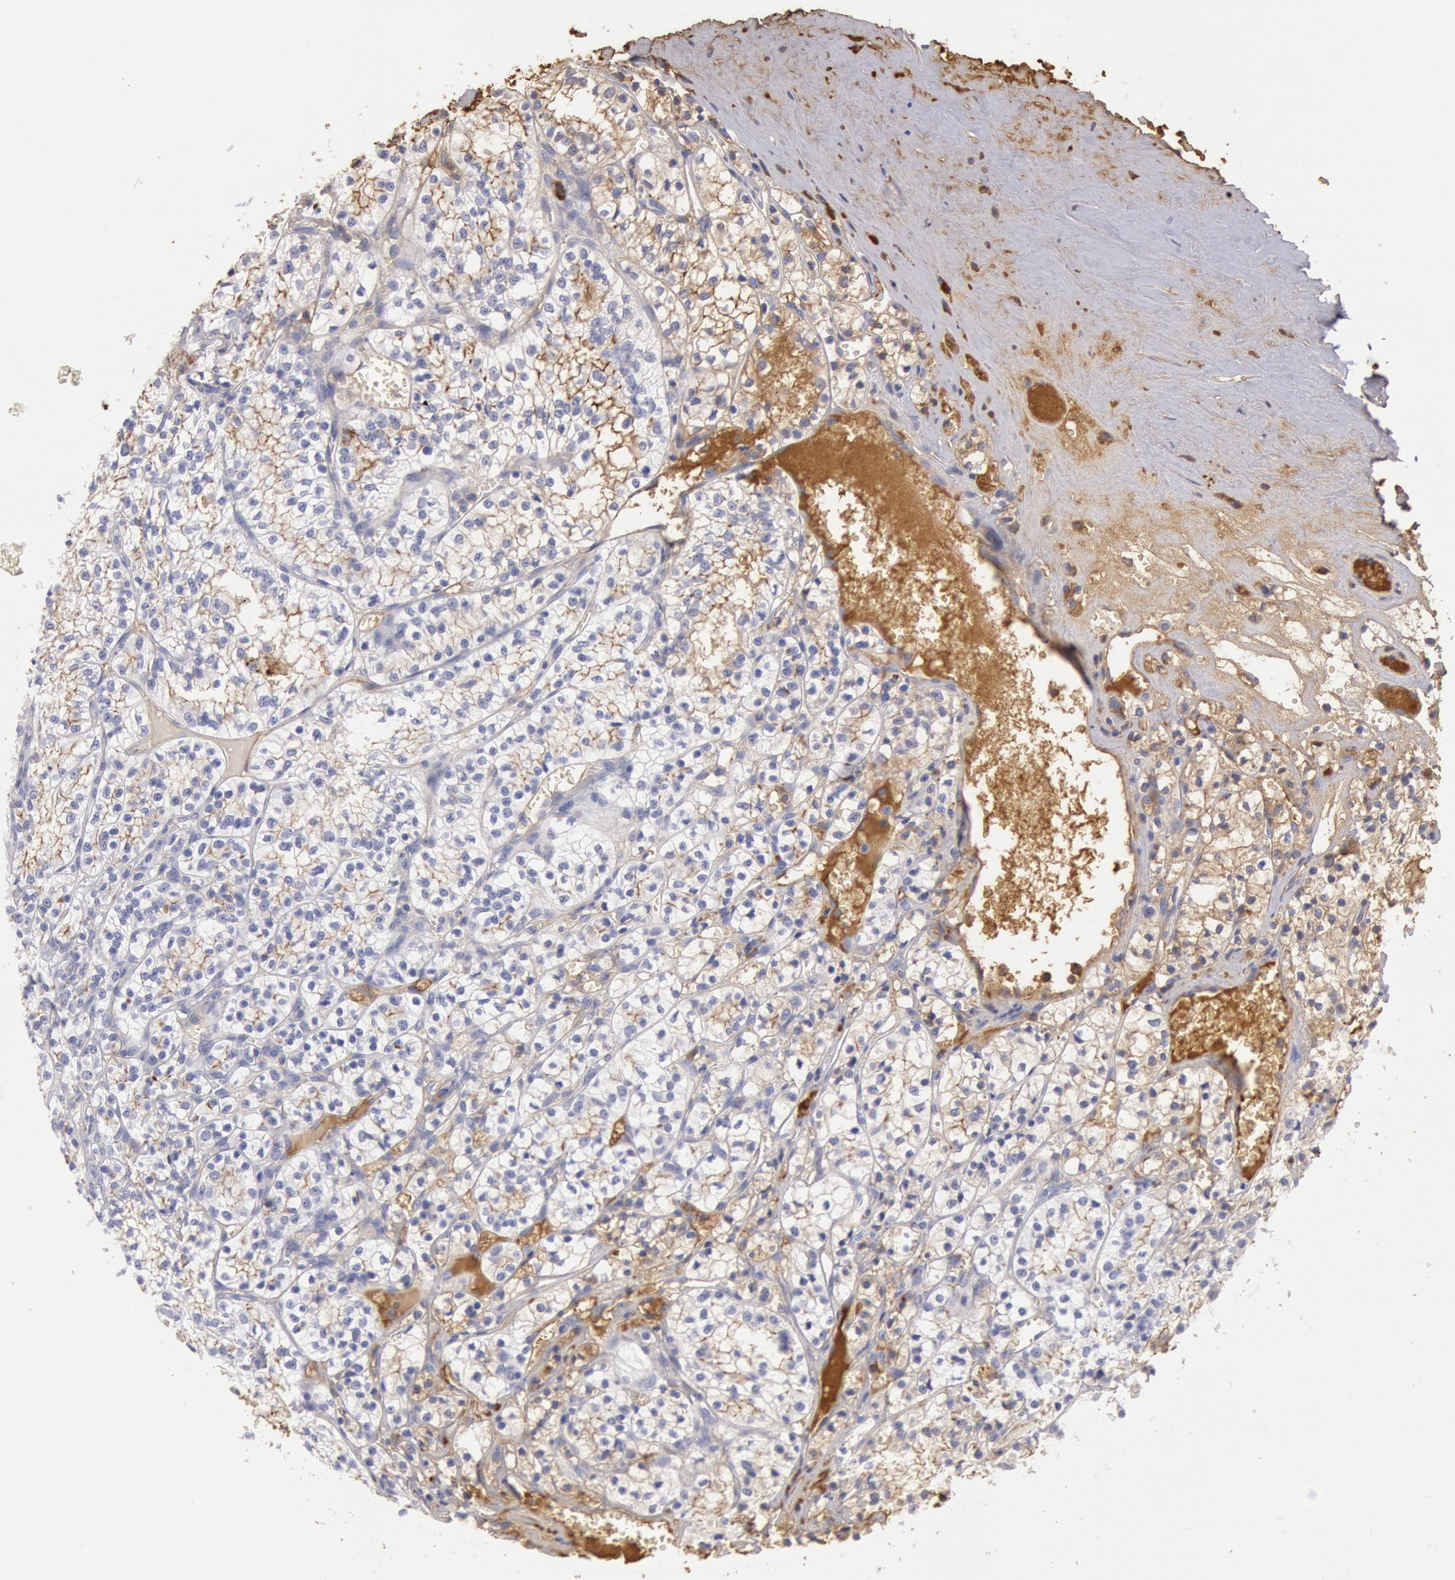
{"staining": {"intensity": "negative", "quantity": "none", "location": "none"}, "tissue": "renal cancer", "cell_type": "Tumor cells", "image_type": "cancer", "snomed": [{"axis": "morphology", "description": "Adenocarcinoma, NOS"}, {"axis": "topography", "description": "Kidney"}], "caption": "Renal adenocarcinoma was stained to show a protein in brown. There is no significant positivity in tumor cells. (Stains: DAB (3,3'-diaminobenzidine) IHC with hematoxylin counter stain, Microscopy: brightfield microscopy at high magnification).", "gene": "IGHA1", "patient": {"sex": "male", "age": 61}}